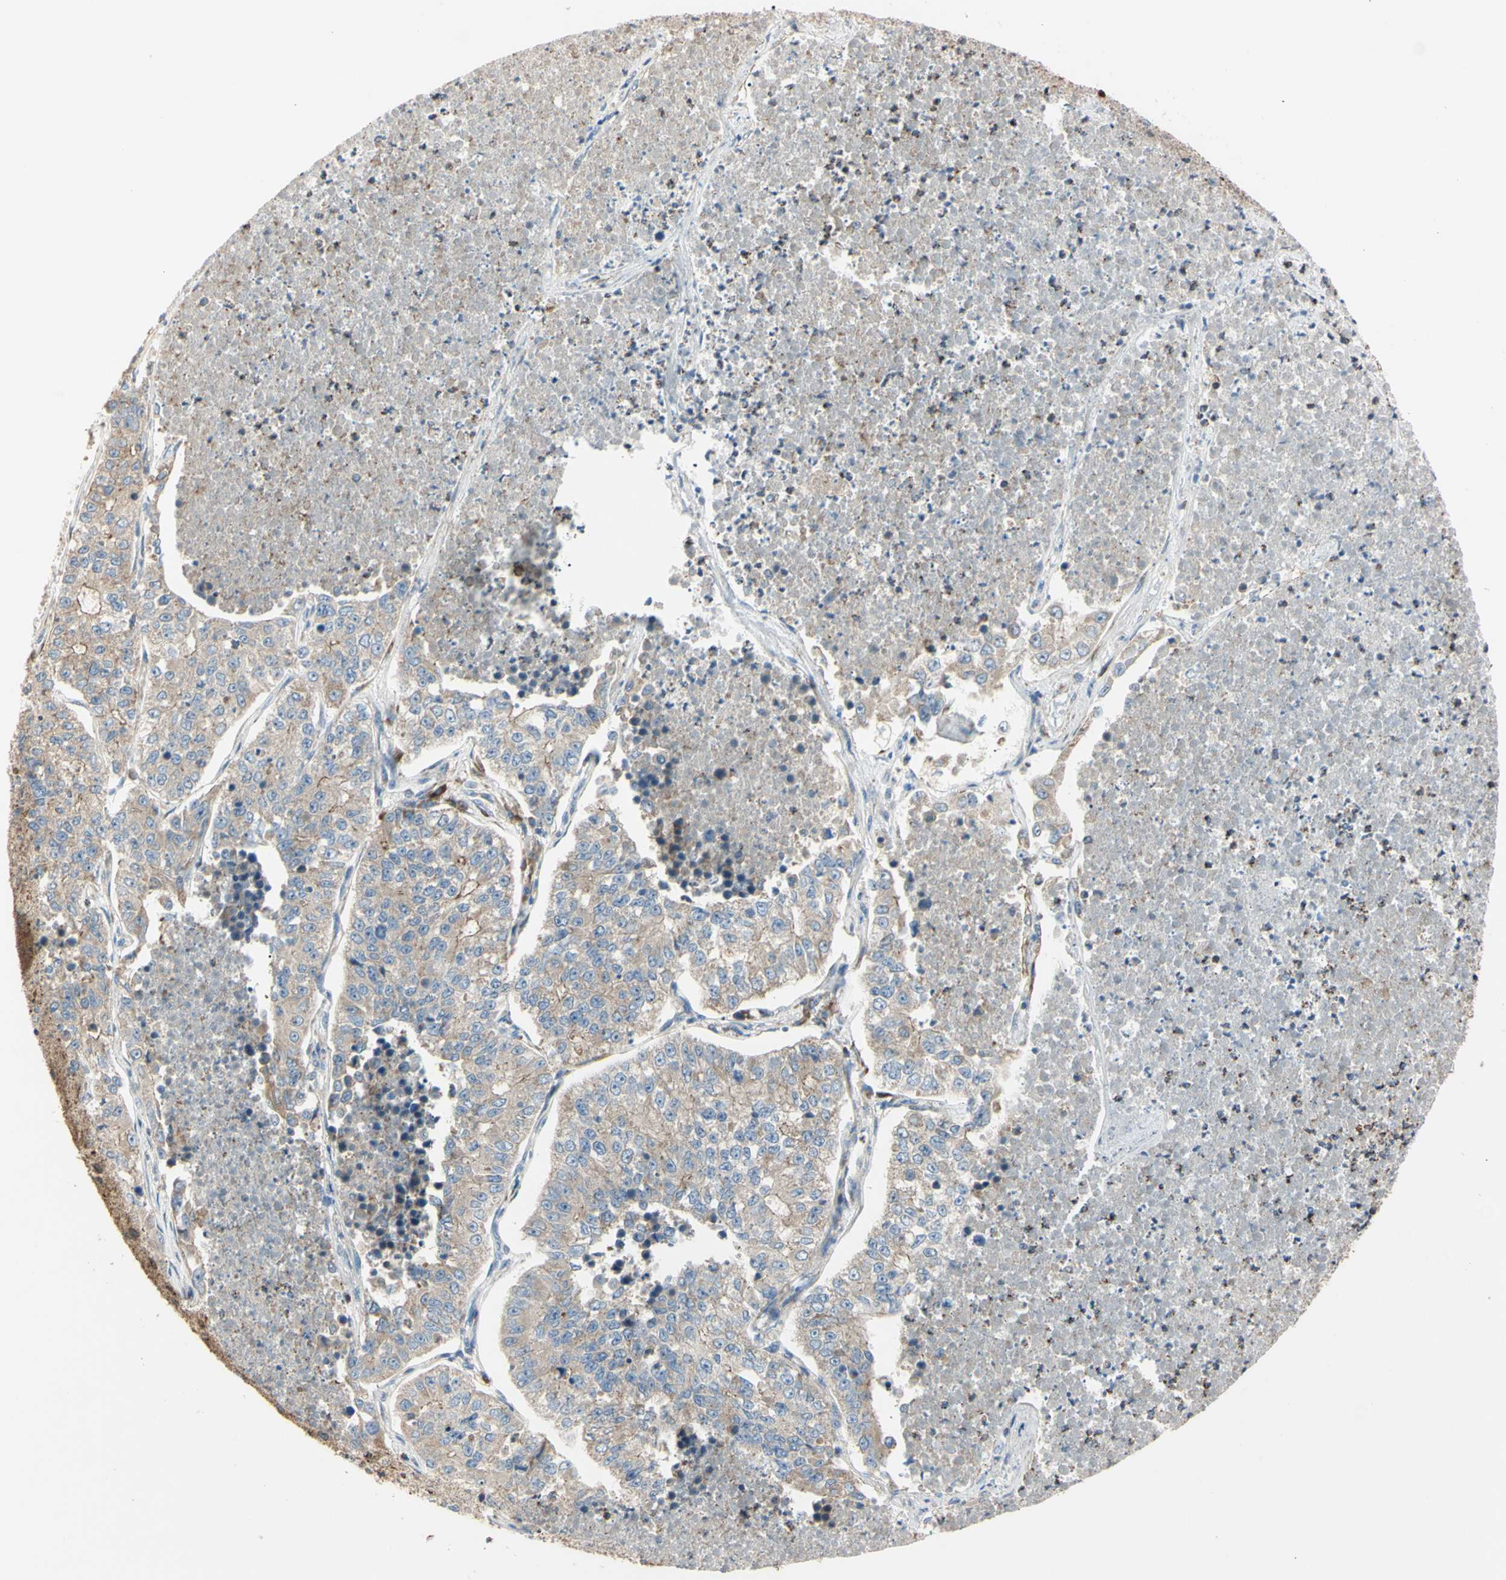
{"staining": {"intensity": "weak", "quantity": ">75%", "location": "cytoplasmic/membranous"}, "tissue": "lung cancer", "cell_type": "Tumor cells", "image_type": "cancer", "snomed": [{"axis": "morphology", "description": "Adenocarcinoma, NOS"}, {"axis": "topography", "description": "Lung"}], "caption": "Tumor cells exhibit weak cytoplasmic/membranous staining in approximately >75% of cells in lung cancer (adenocarcinoma).", "gene": "EIF5A", "patient": {"sex": "male", "age": 49}}